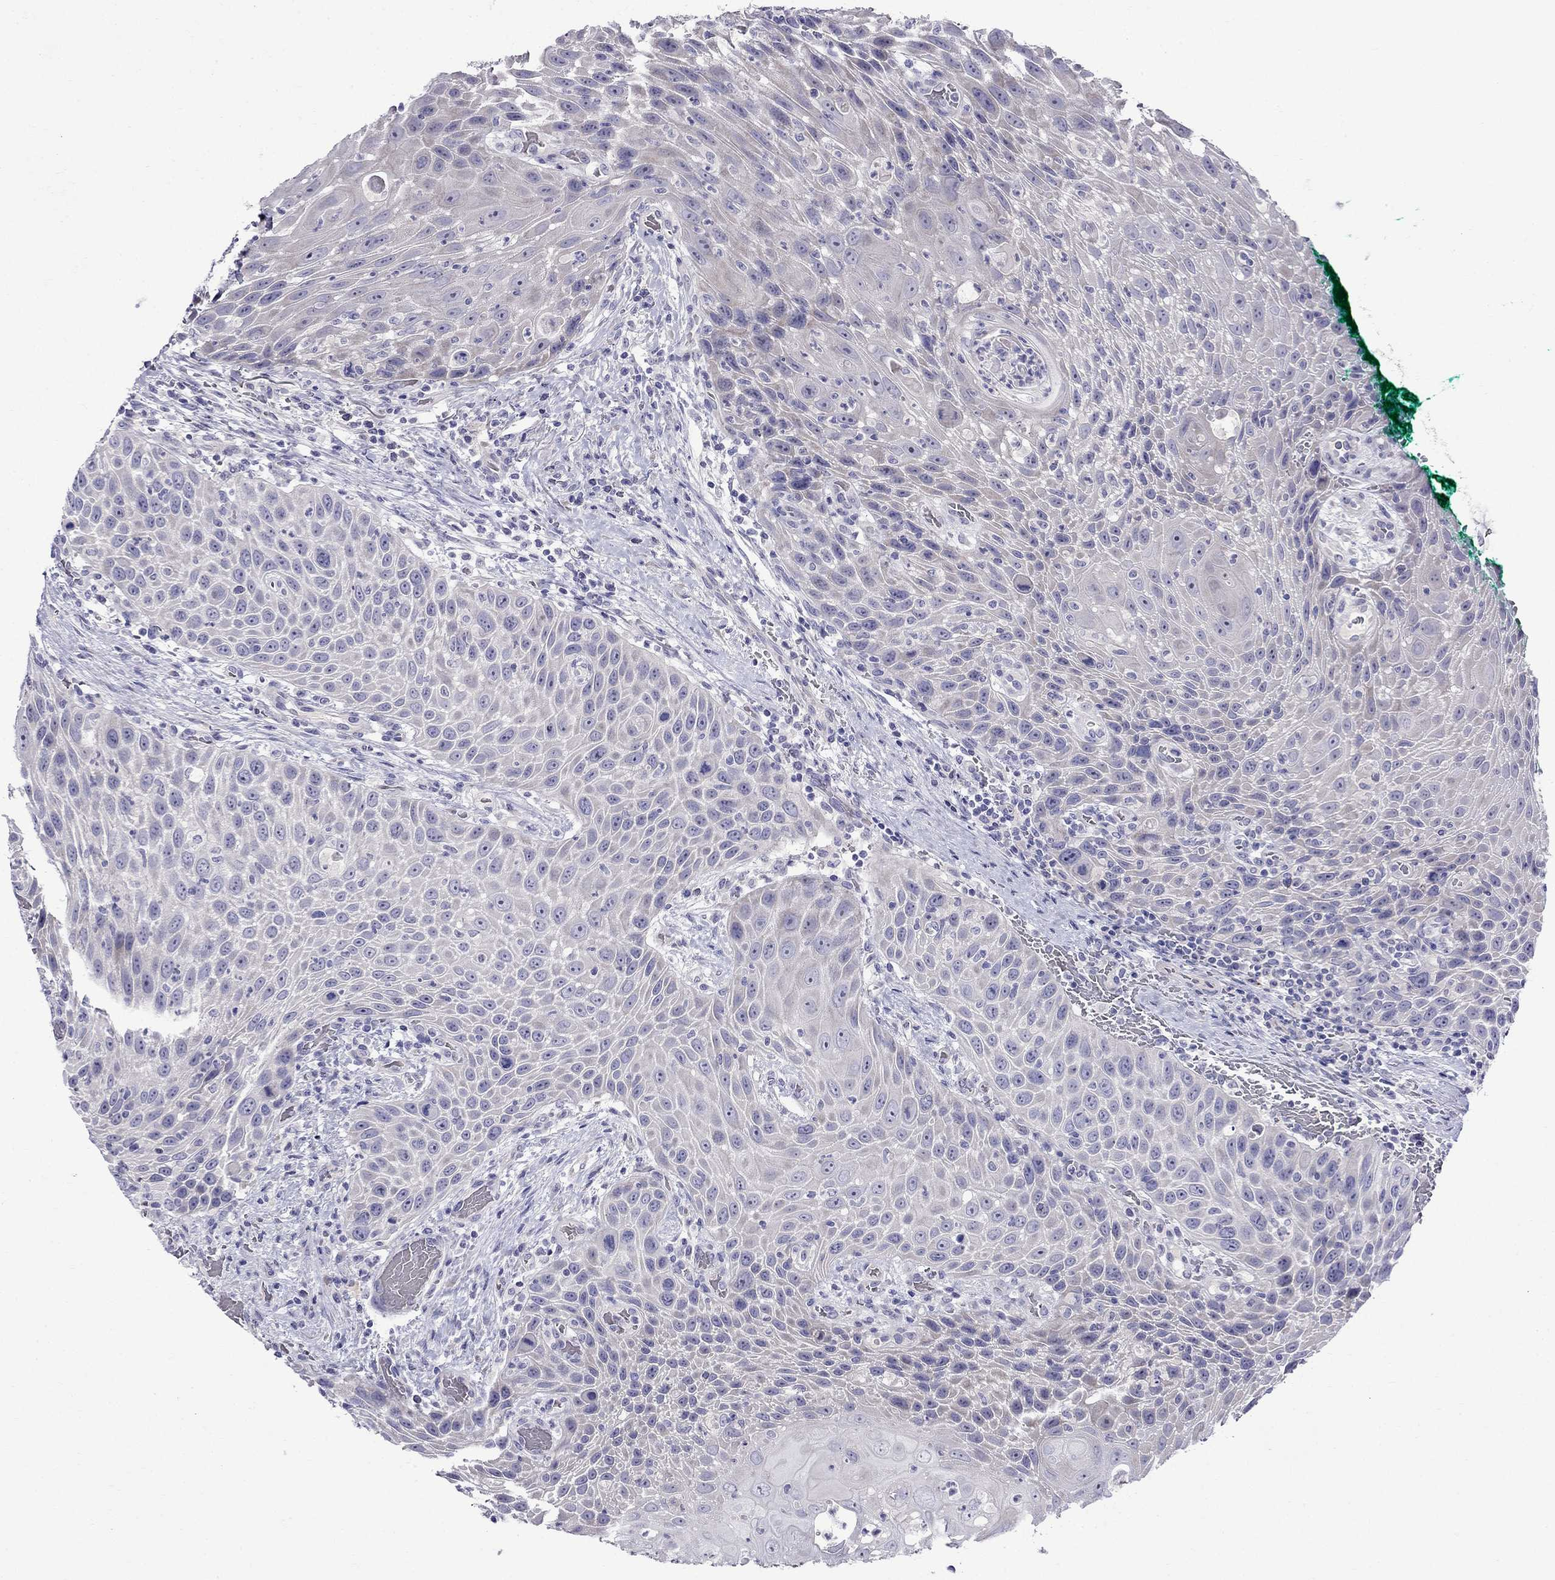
{"staining": {"intensity": "negative", "quantity": "none", "location": "none"}, "tissue": "head and neck cancer", "cell_type": "Tumor cells", "image_type": "cancer", "snomed": [{"axis": "morphology", "description": "Squamous cell carcinoma, NOS"}, {"axis": "topography", "description": "Head-Neck"}], "caption": "DAB immunohistochemical staining of head and neck cancer (squamous cell carcinoma) exhibits no significant expression in tumor cells. (Brightfield microscopy of DAB immunohistochemistry at high magnification).", "gene": "PATE1", "patient": {"sex": "male", "age": 69}}